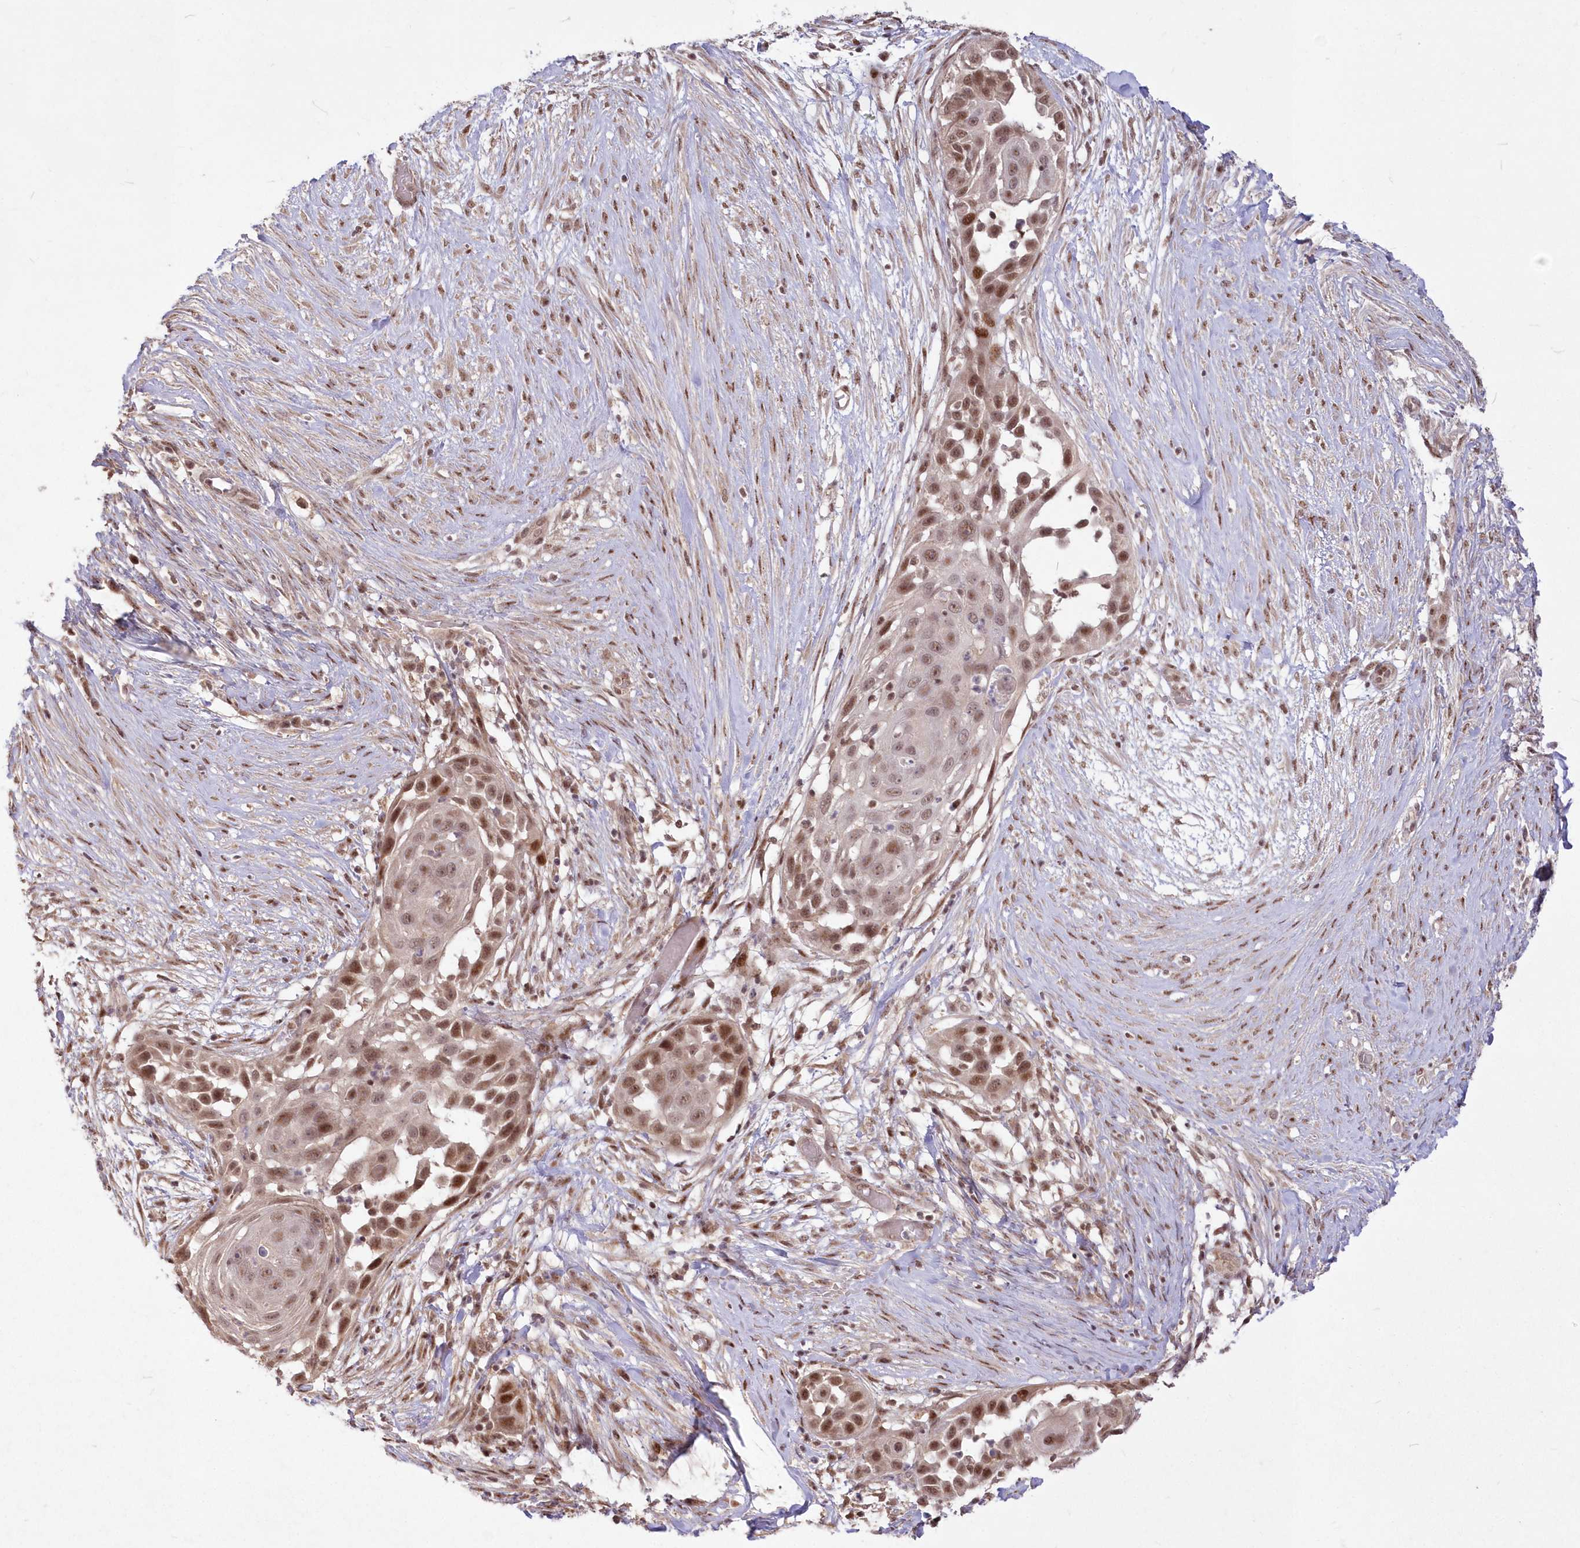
{"staining": {"intensity": "moderate", "quantity": ">75%", "location": "nuclear"}, "tissue": "skin cancer", "cell_type": "Tumor cells", "image_type": "cancer", "snomed": [{"axis": "morphology", "description": "Squamous cell carcinoma, NOS"}, {"axis": "topography", "description": "Skin"}], "caption": "Protein expression analysis of human skin squamous cell carcinoma reveals moderate nuclear positivity in approximately >75% of tumor cells.", "gene": "WBP1L", "patient": {"sex": "female", "age": 44}}